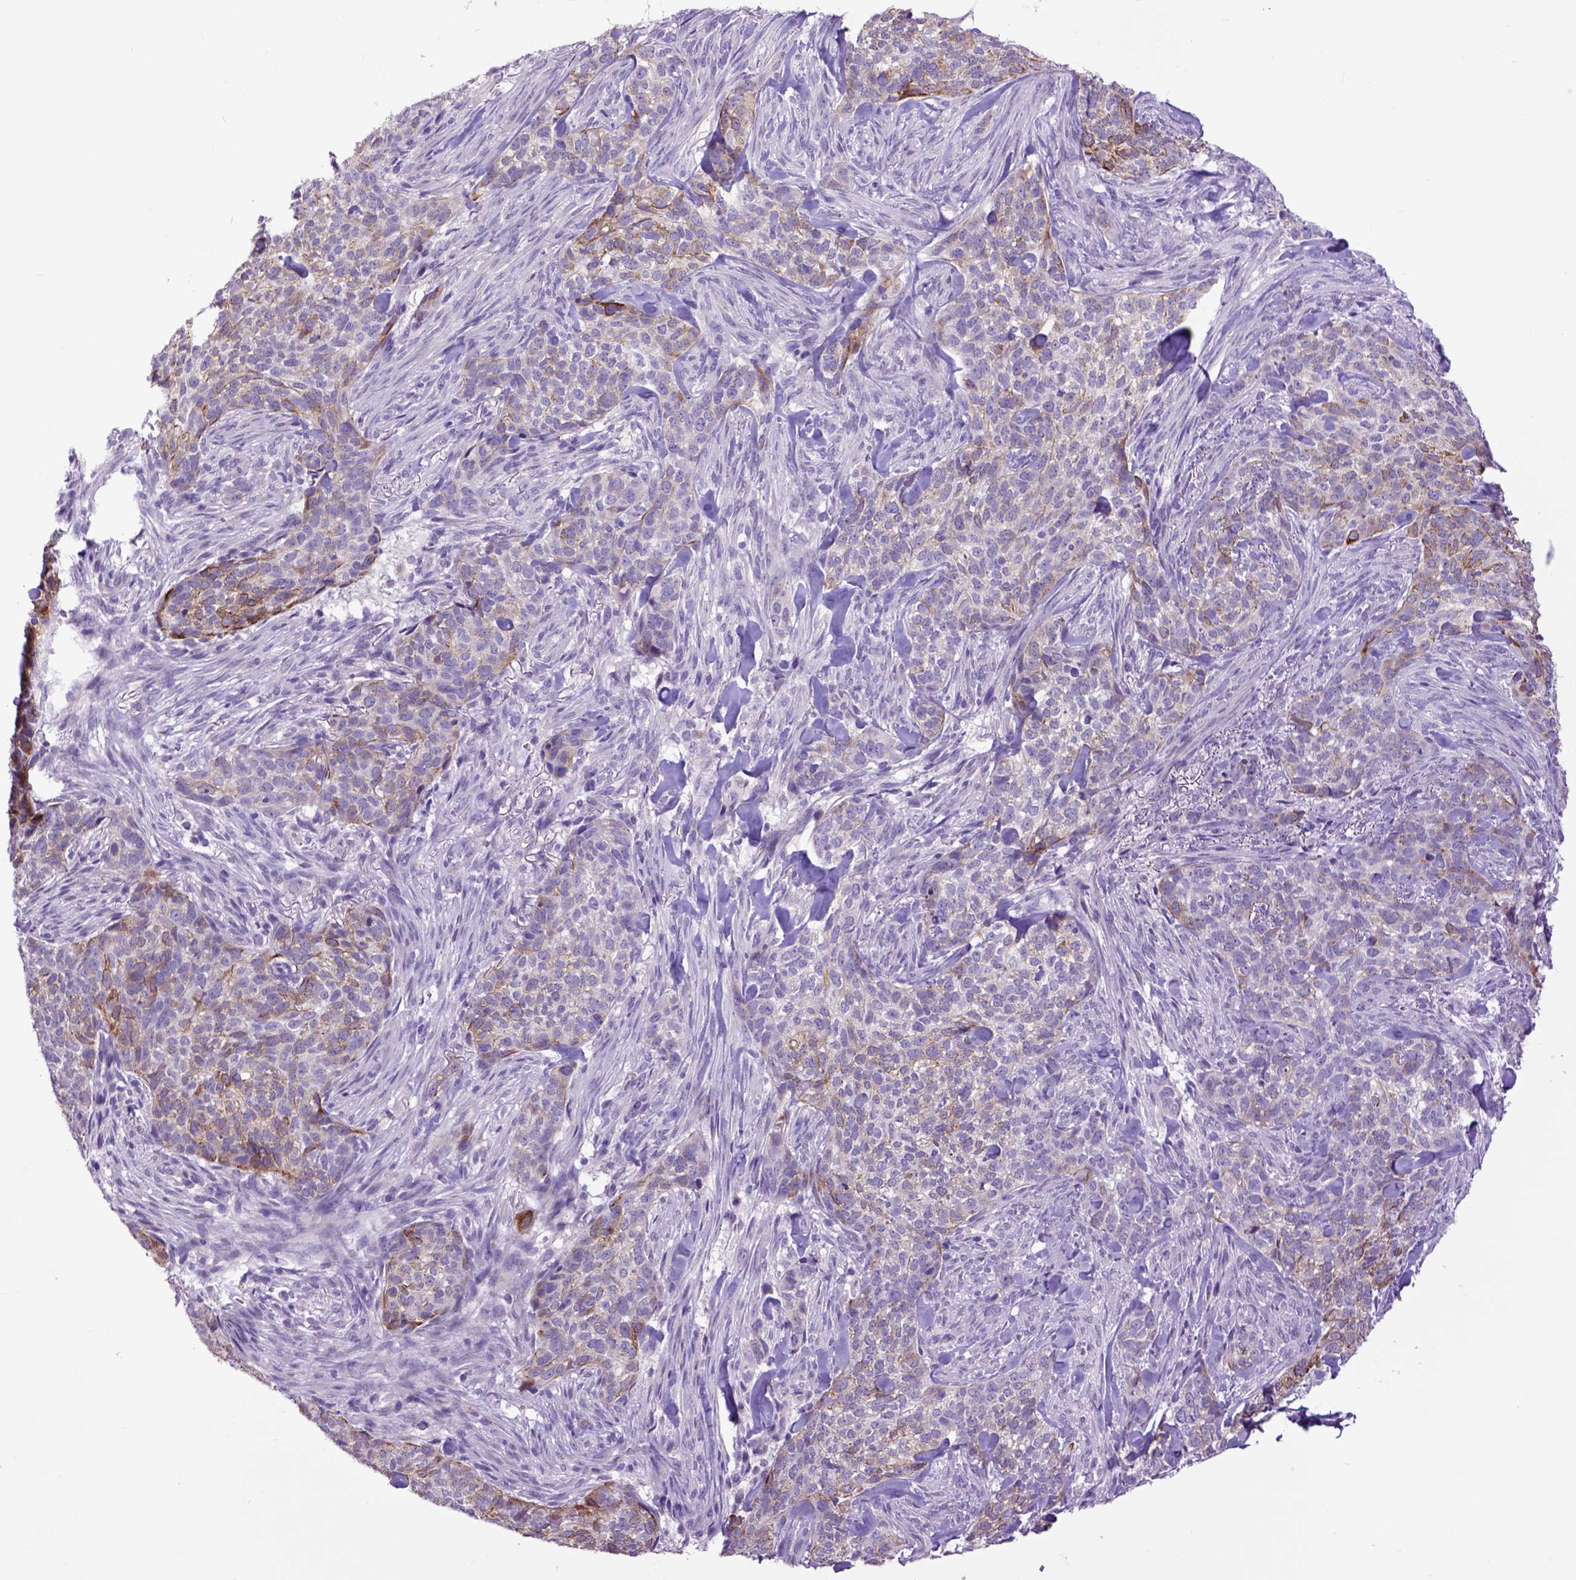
{"staining": {"intensity": "moderate", "quantity": "<25%", "location": "cytoplasmic/membranous"}, "tissue": "skin cancer", "cell_type": "Tumor cells", "image_type": "cancer", "snomed": [{"axis": "morphology", "description": "Basal cell carcinoma"}, {"axis": "topography", "description": "Skin"}], "caption": "Immunohistochemistry (IHC) (DAB) staining of skin cancer demonstrates moderate cytoplasmic/membranous protein expression in about <25% of tumor cells. Nuclei are stained in blue.", "gene": "RAB25", "patient": {"sex": "female", "age": 69}}